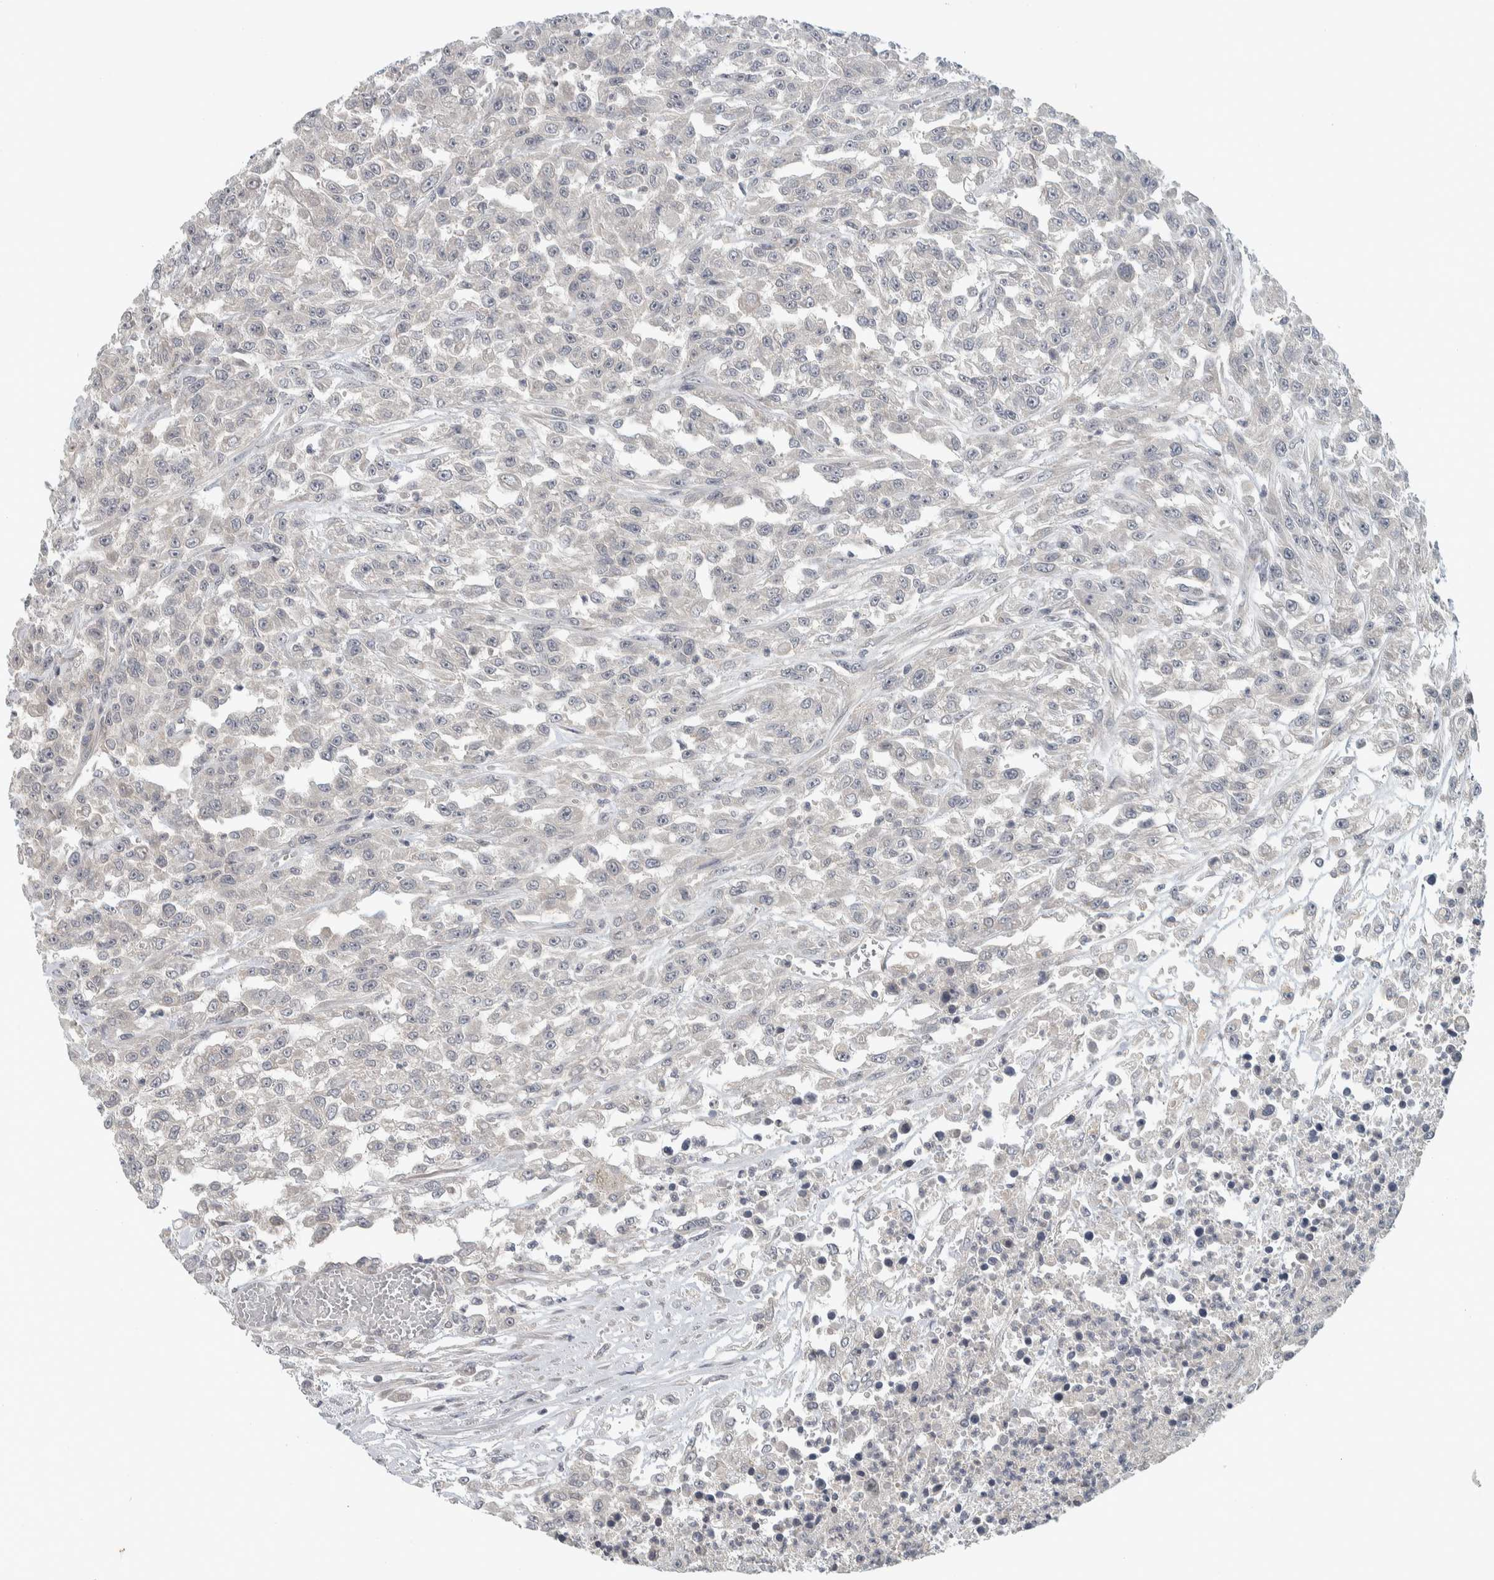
{"staining": {"intensity": "negative", "quantity": "none", "location": "none"}, "tissue": "urothelial cancer", "cell_type": "Tumor cells", "image_type": "cancer", "snomed": [{"axis": "morphology", "description": "Urothelial carcinoma, High grade"}, {"axis": "topography", "description": "Urinary bladder"}], "caption": "Immunohistochemical staining of human urothelial cancer shows no significant staining in tumor cells.", "gene": "AFP", "patient": {"sex": "male", "age": 46}}